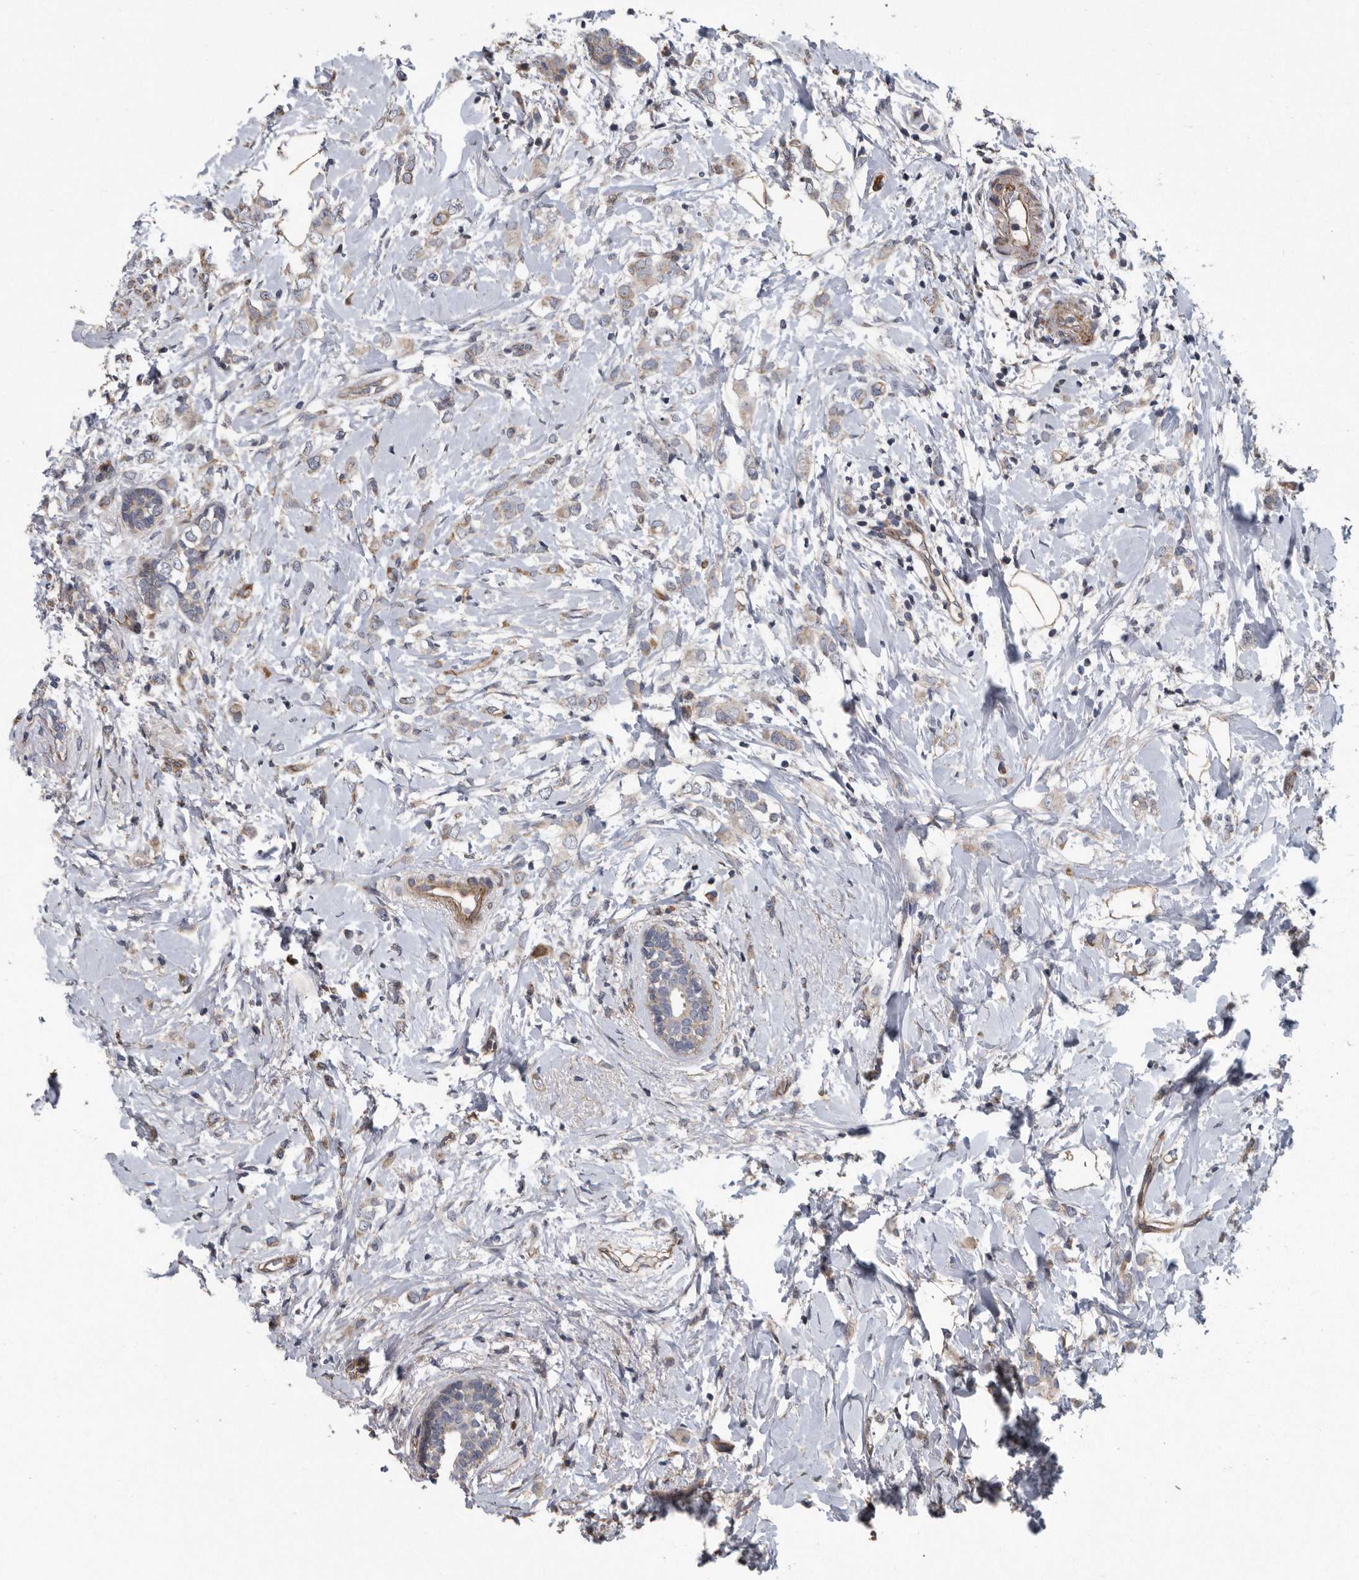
{"staining": {"intensity": "negative", "quantity": "none", "location": "none"}, "tissue": "breast cancer", "cell_type": "Tumor cells", "image_type": "cancer", "snomed": [{"axis": "morphology", "description": "Normal tissue, NOS"}, {"axis": "morphology", "description": "Lobular carcinoma"}, {"axis": "topography", "description": "Breast"}], "caption": "Tumor cells are negative for brown protein staining in breast lobular carcinoma. (Immunohistochemistry (ihc), brightfield microscopy, high magnification).", "gene": "ARMCX1", "patient": {"sex": "female", "age": 47}}